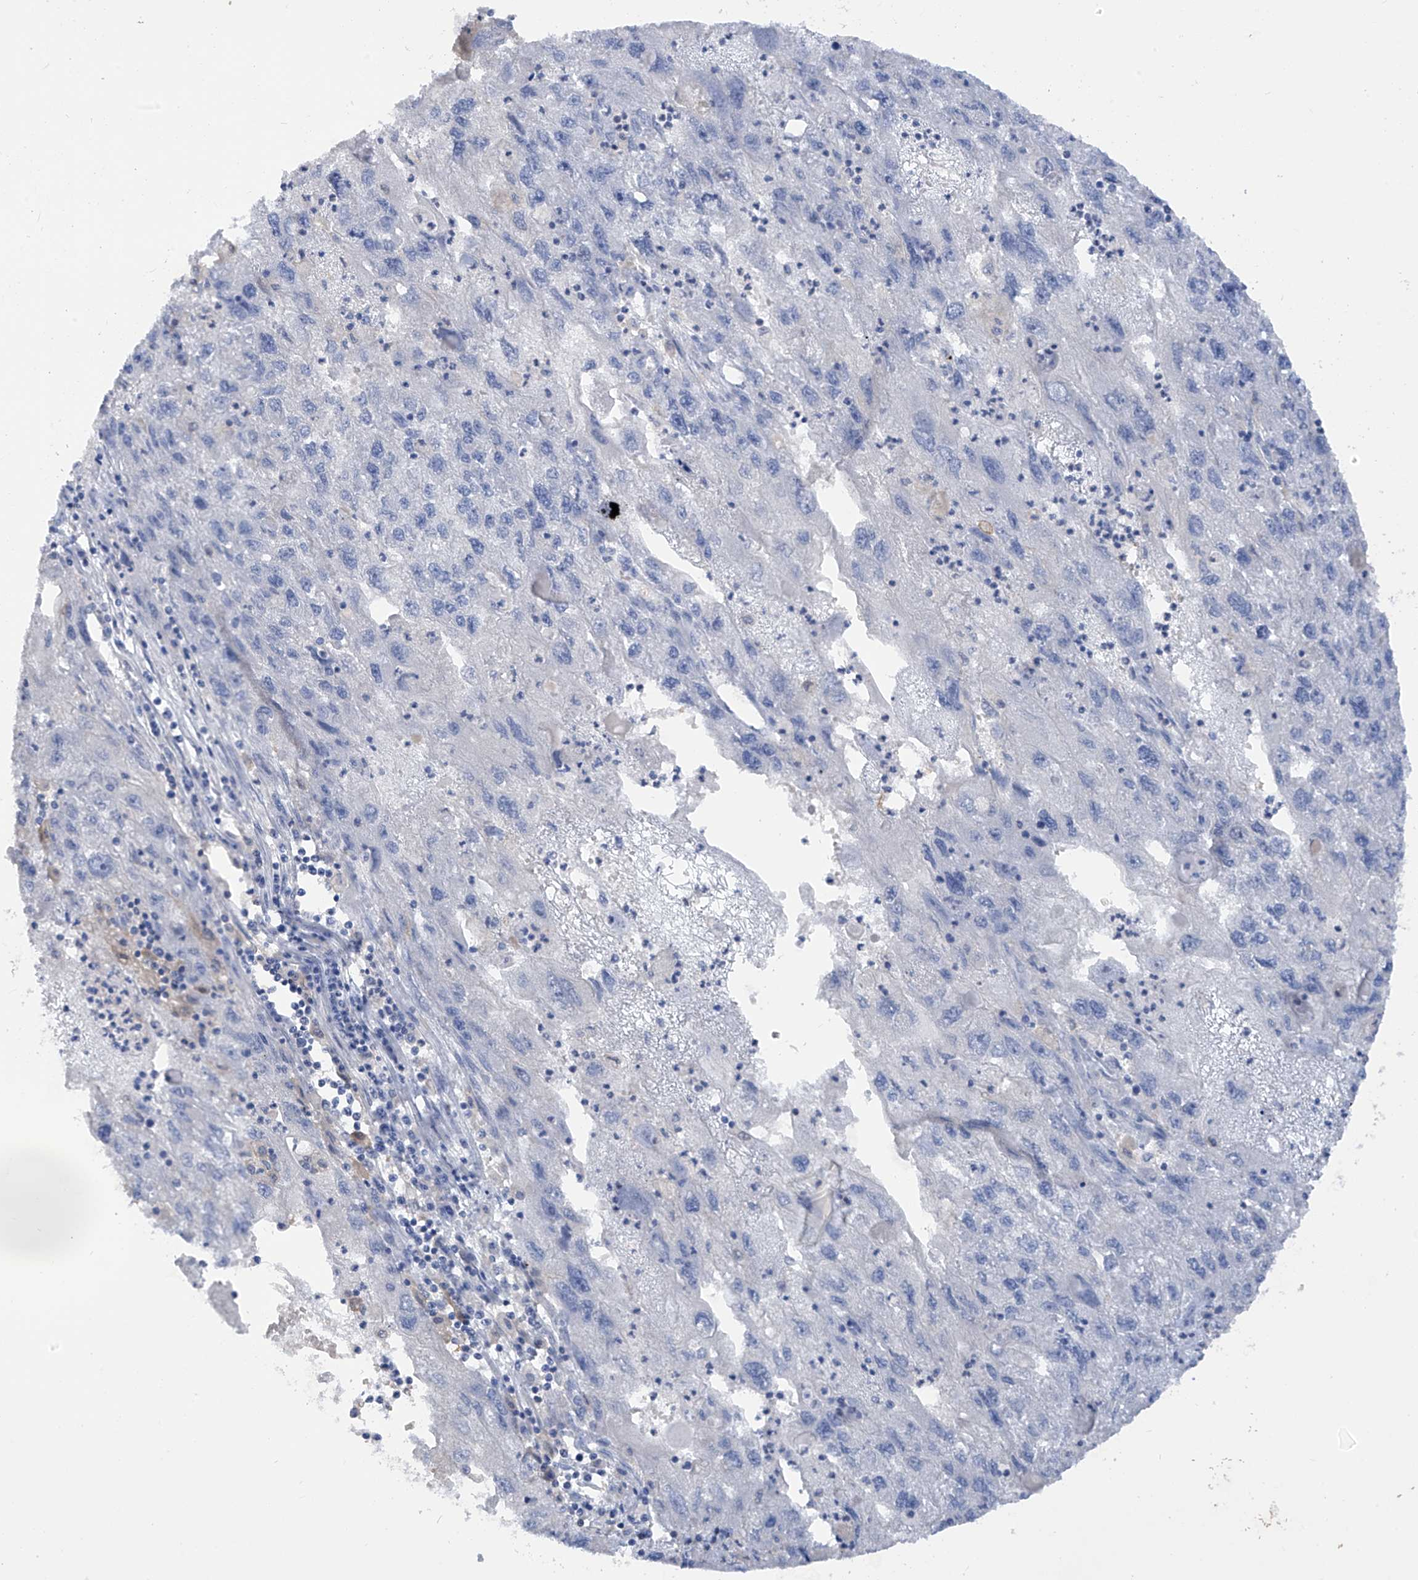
{"staining": {"intensity": "negative", "quantity": "none", "location": "none"}, "tissue": "endometrial cancer", "cell_type": "Tumor cells", "image_type": "cancer", "snomed": [{"axis": "morphology", "description": "Adenocarcinoma, NOS"}, {"axis": "topography", "description": "Endometrium"}], "caption": "An IHC micrograph of endometrial cancer (adenocarcinoma) is shown. There is no staining in tumor cells of endometrial cancer (adenocarcinoma).", "gene": "TRMT2B", "patient": {"sex": "female", "age": 49}}